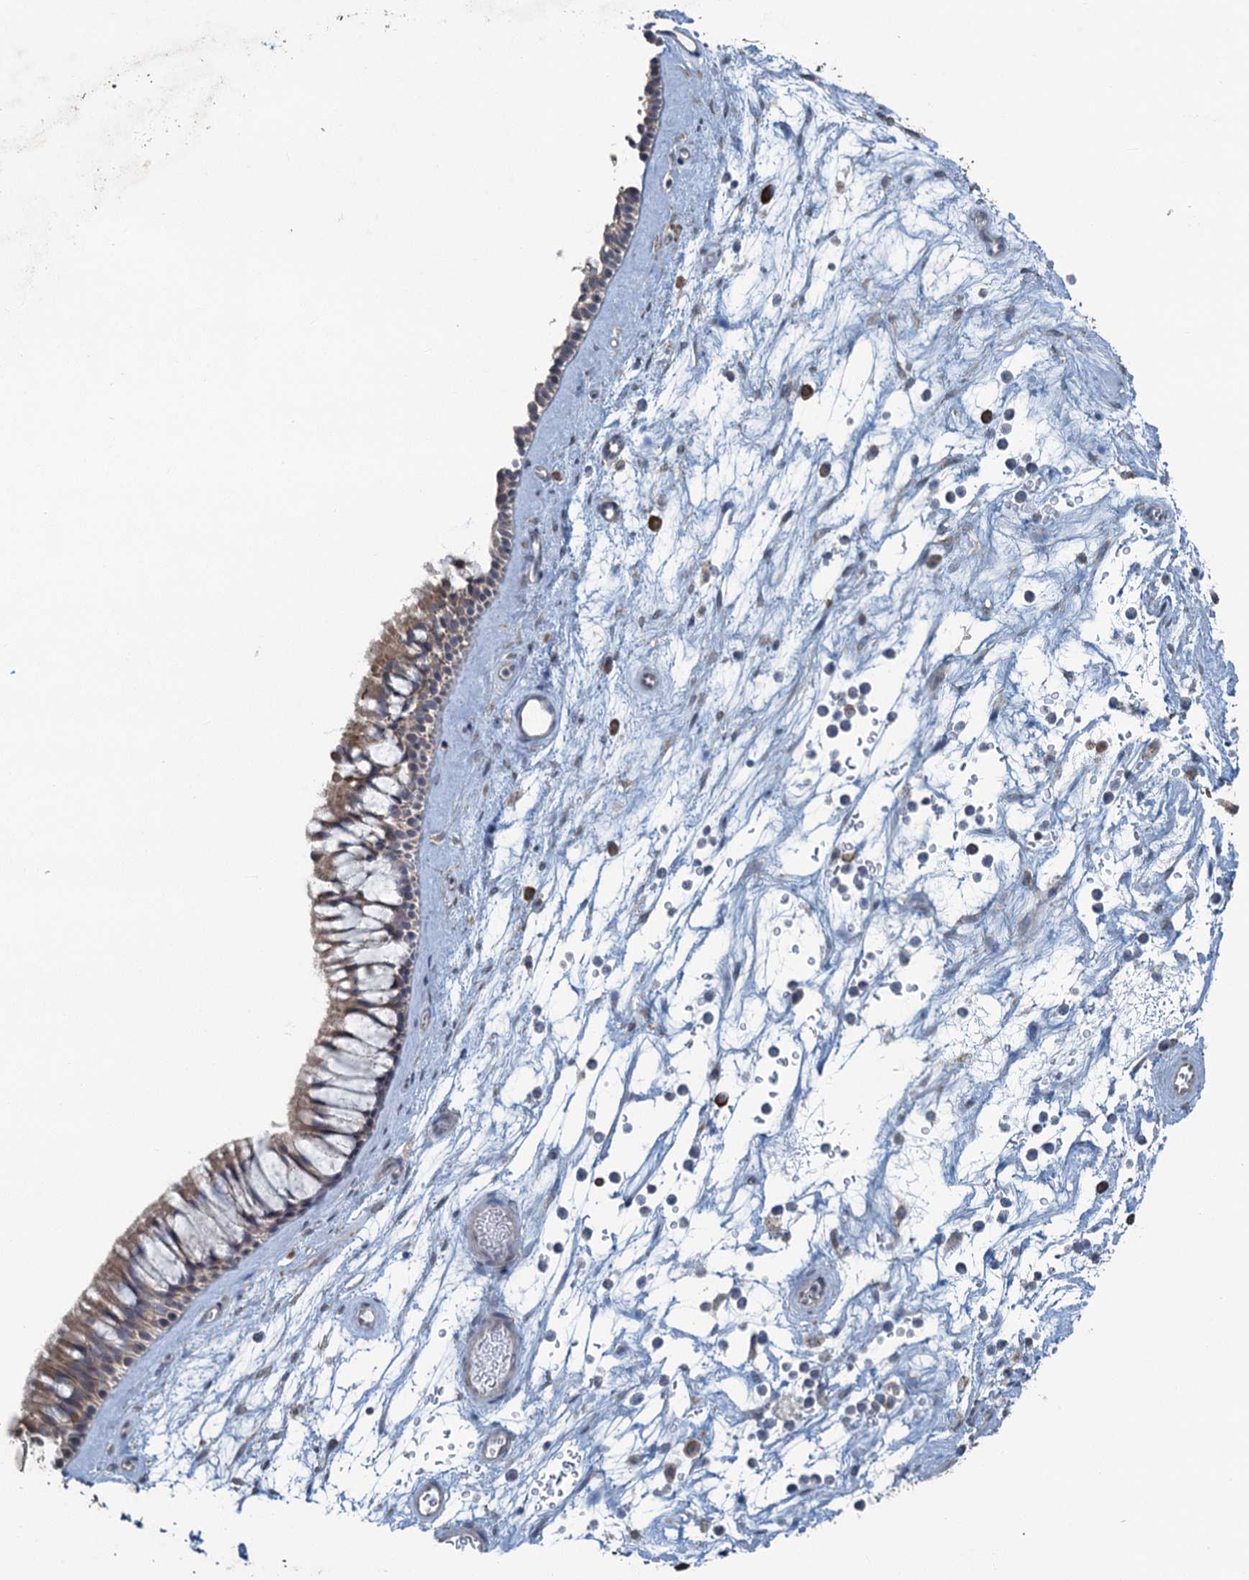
{"staining": {"intensity": "weak", "quantity": "25%-75%", "location": "cytoplasmic/membranous"}, "tissue": "nasopharynx", "cell_type": "Respiratory epithelial cells", "image_type": "normal", "snomed": [{"axis": "morphology", "description": "Normal tissue, NOS"}, {"axis": "topography", "description": "Nasopharynx"}], "caption": "Weak cytoplasmic/membranous expression is appreciated in about 25%-75% of respiratory epithelial cells in normal nasopharynx.", "gene": "TEX35", "patient": {"sex": "male", "age": 64}}